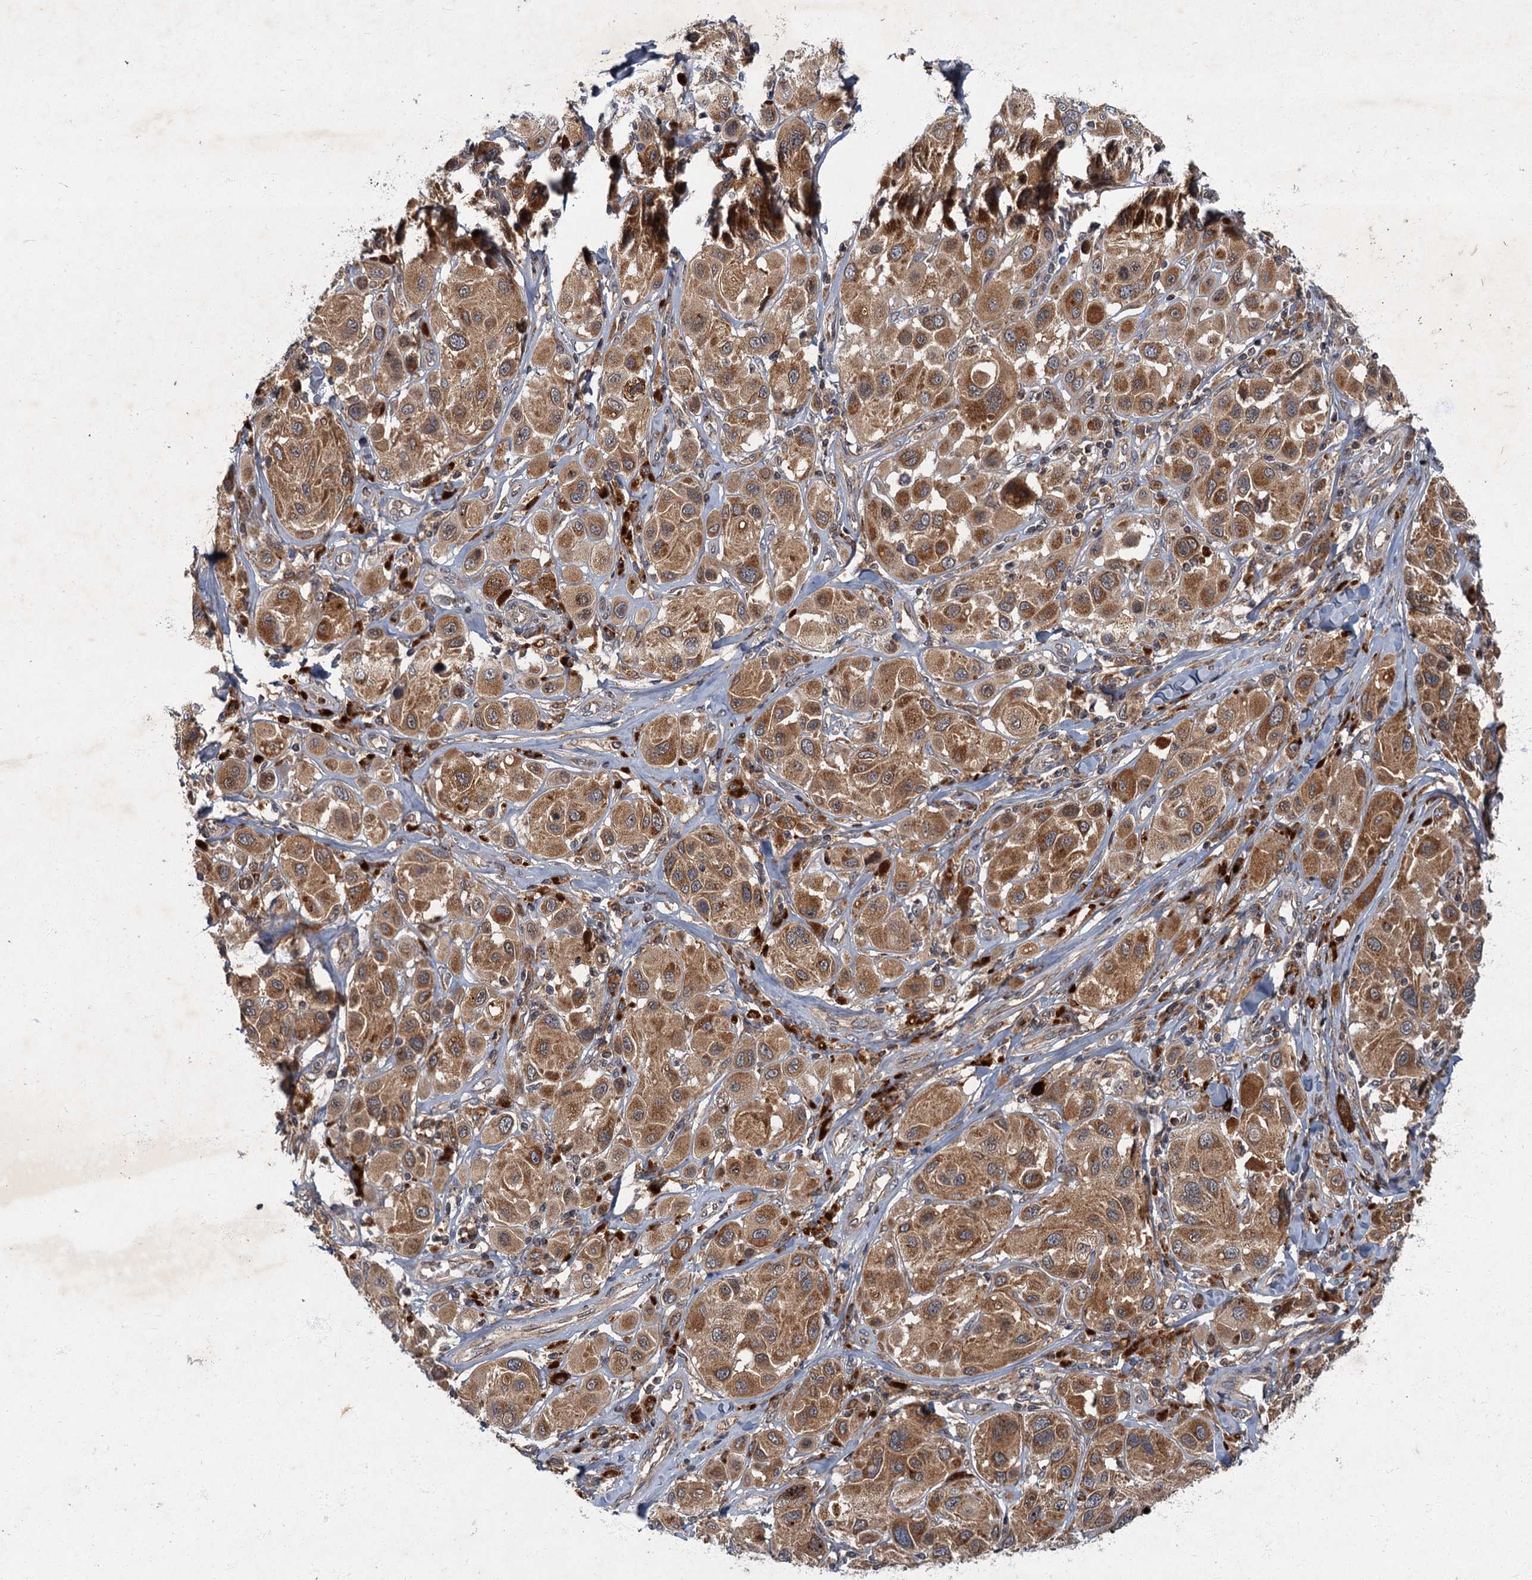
{"staining": {"intensity": "moderate", "quantity": ">75%", "location": "cytoplasmic/membranous"}, "tissue": "melanoma", "cell_type": "Tumor cells", "image_type": "cancer", "snomed": [{"axis": "morphology", "description": "Malignant melanoma, Metastatic site"}, {"axis": "topography", "description": "Skin"}], "caption": "Melanoma stained with a protein marker demonstrates moderate staining in tumor cells.", "gene": "SLC11A2", "patient": {"sex": "male", "age": 41}}